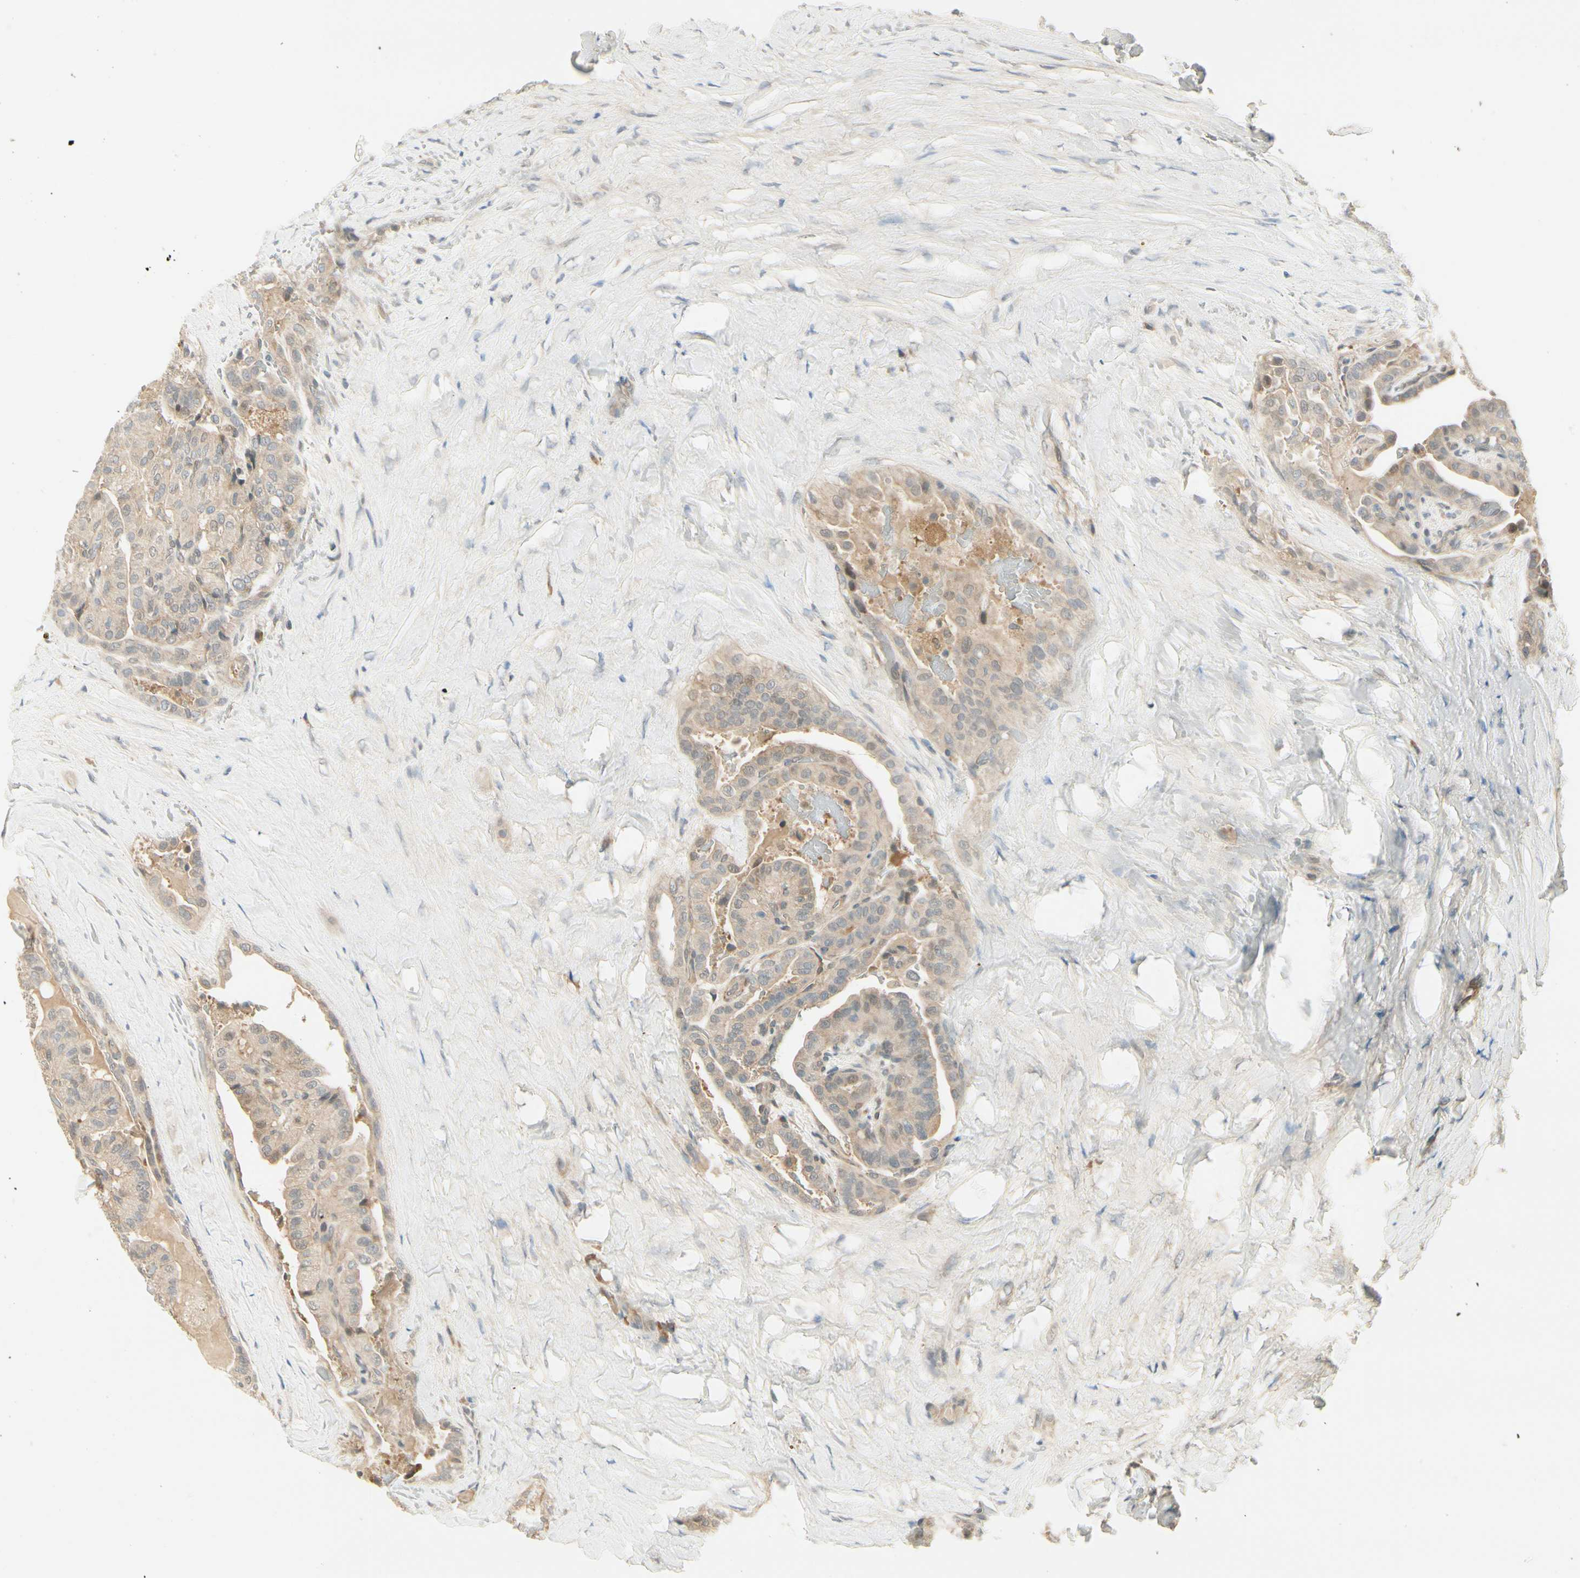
{"staining": {"intensity": "weak", "quantity": "25%-75%", "location": "cytoplasmic/membranous"}, "tissue": "thyroid cancer", "cell_type": "Tumor cells", "image_type": "cancer", "snomed": [{"axis": "morphology", "description": "Papillary adenocarcinoma, NOS"}, {"axis": "topography", "description": "Thyroid gland"}], "caption": "Papillary adenocarcinoma (thyroid) was stained to show a protein in brown. There is low levels of weak cytoplasmic/membranous staining in approximately 25%-75% of tumor cells. (Stains: DAB in brown, nuclei in blue, Microscopy: brightfield microscopy at high magnification).", "gene": "EPHB3", "patient": {"sex": "male", "age": 77}}